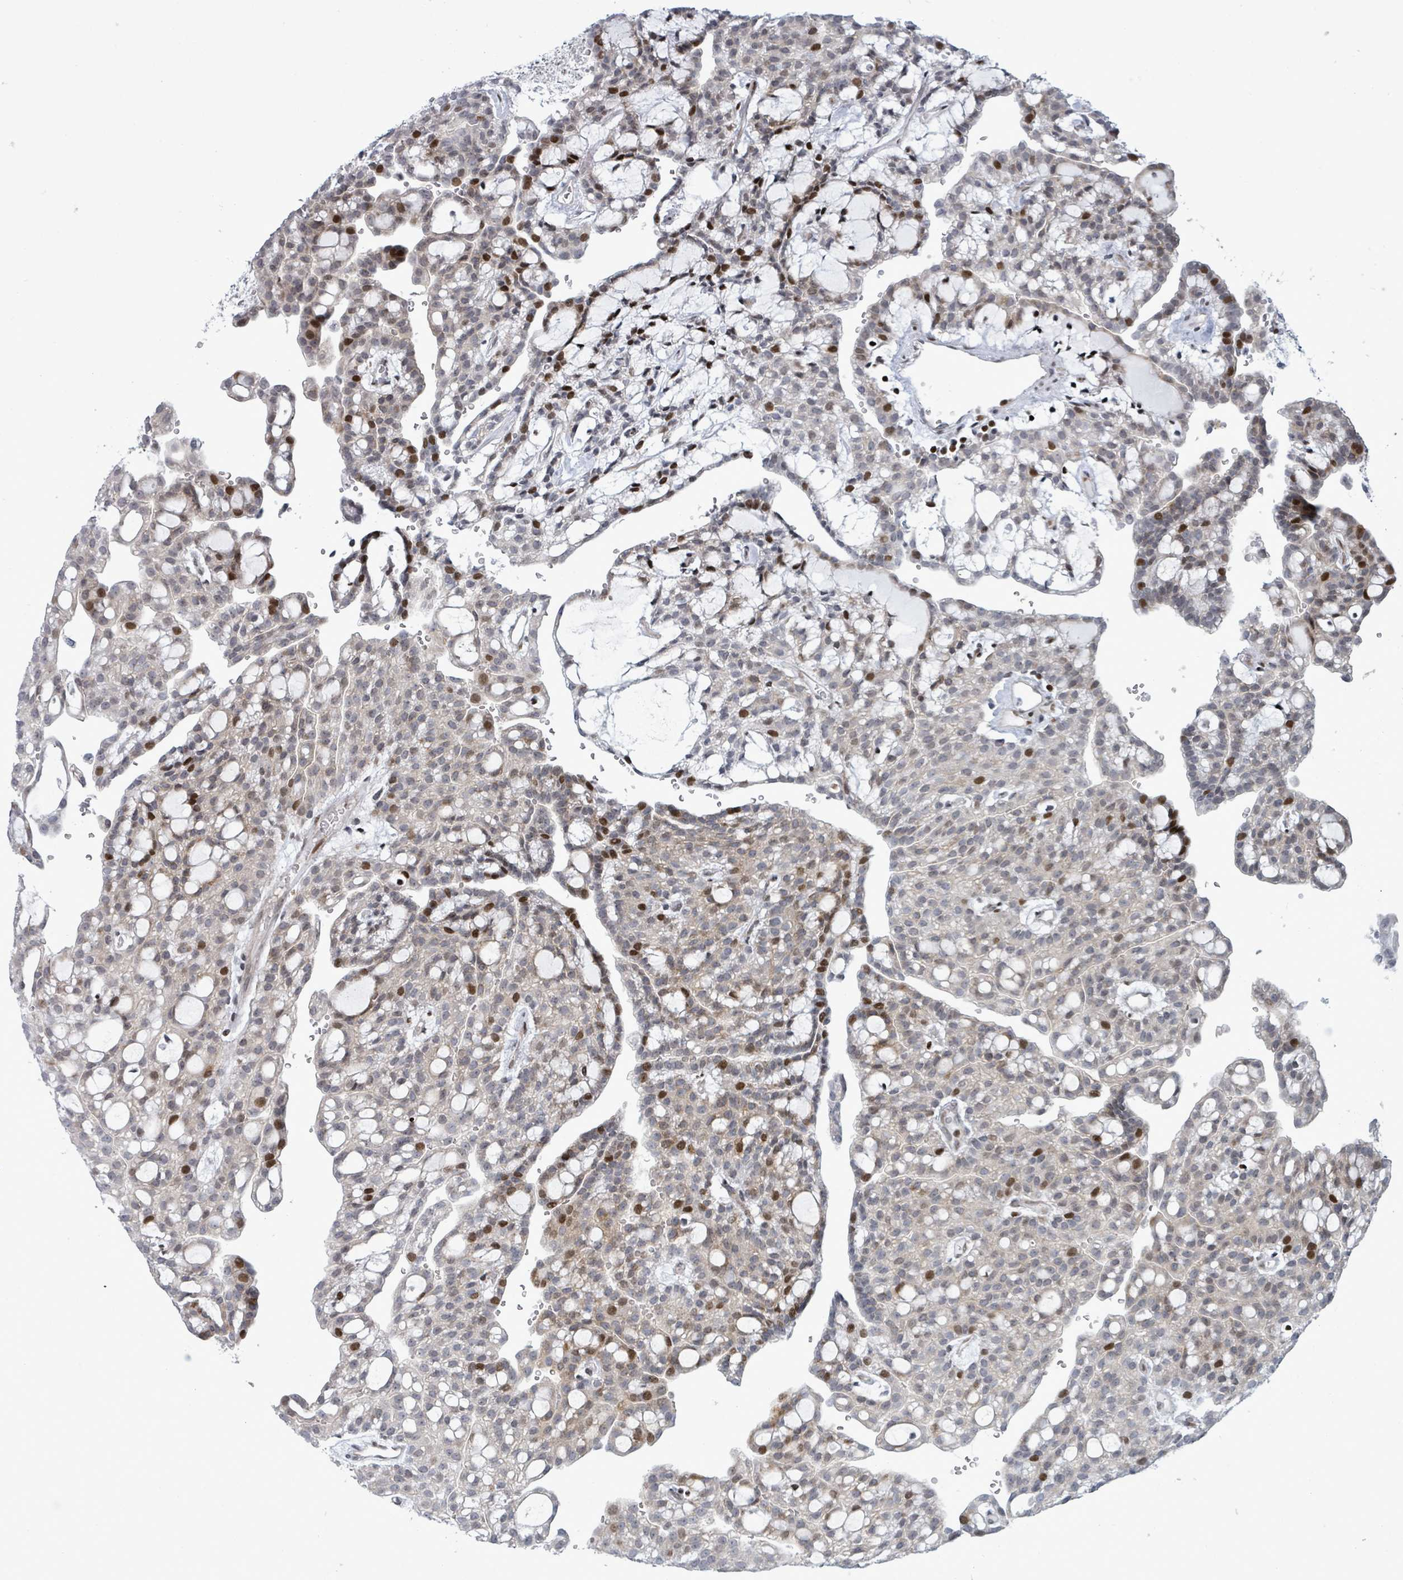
{"staining": {"intensity": "strong", "quantity": "<25%", "location": "nuclear"}, "tissue": "renal cancer", "cell_type": "Tumor cells", "image_type": "cancer", "snomed": [{"axis": "morphology", "description": "Adenocarcinoma, NOS"}, {"axis": "topography", "description": "Kidney"}], "caption": "Immunohistochemical staining of renal adenocarcinoma demonstrates strong nuclear protein staining in about <25% of tumor cells.", "gene": "FNDC4", "patient": {"sex": "male", "age": 63}}